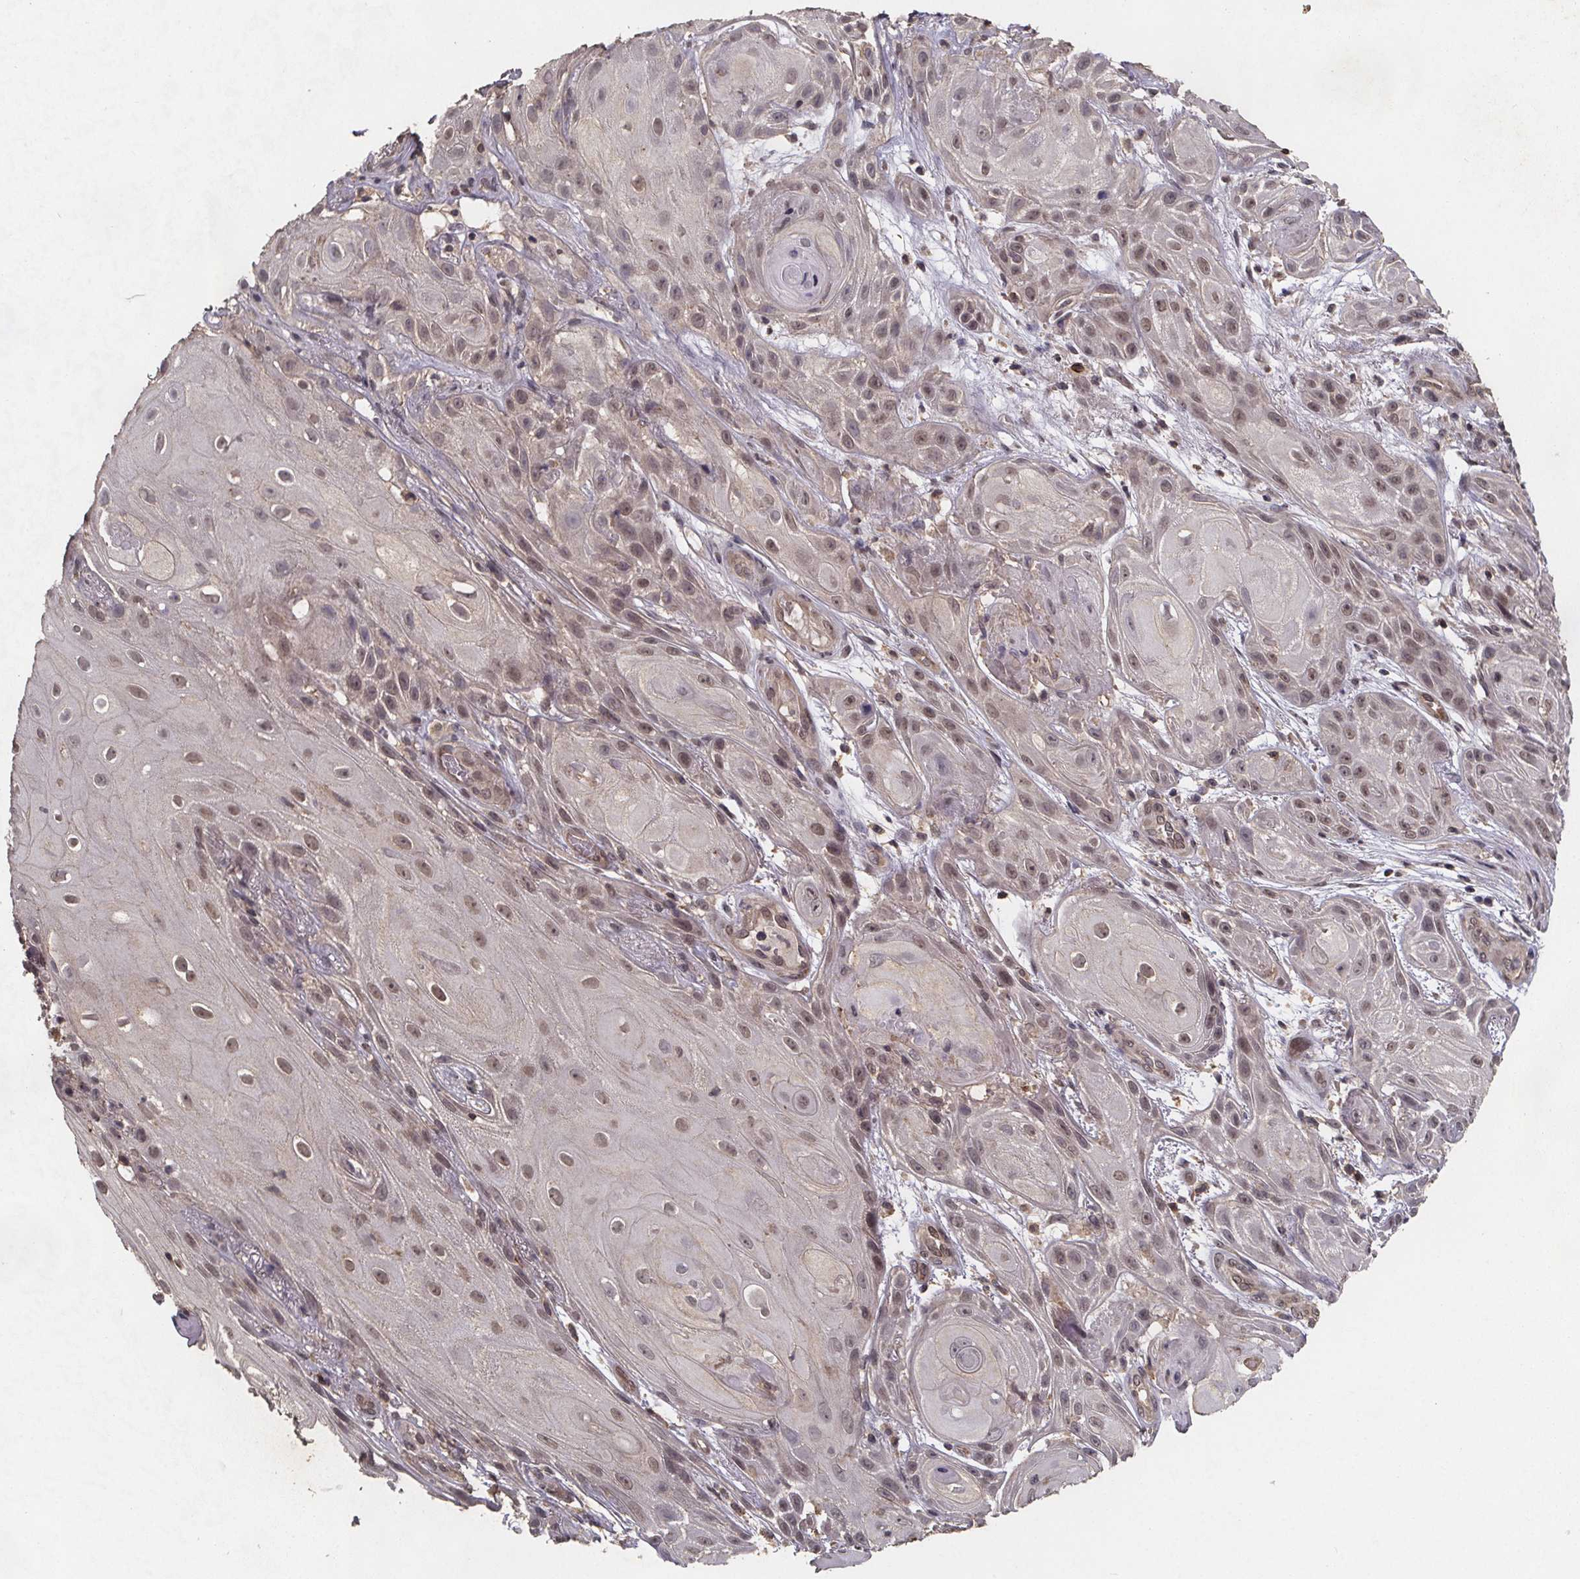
{"staining": {"intensity": "moderate", "quantity": "25%-75%", "location": "nuclear"}, "tissue": "skin cancer", "cell_type": "Tumor cells", "image_type": "cancer", "snomed": [{"axis": "morphology", "description": "Squamous cell carcinoma, NOS"}, {"axis": "topography", "description": "Skin"}], "caption": "Protein analysis of skin squamous cell carcinoma tissue shows moderate nuclear staining in about 25%-75% of tumor cells. Using DAB (brown) and hematoxylin (blue) stains, captured at high magnification using brightfield microscopy.", "gene": "PIERCE2", "patient": {"sex": "male", "age": 62}}